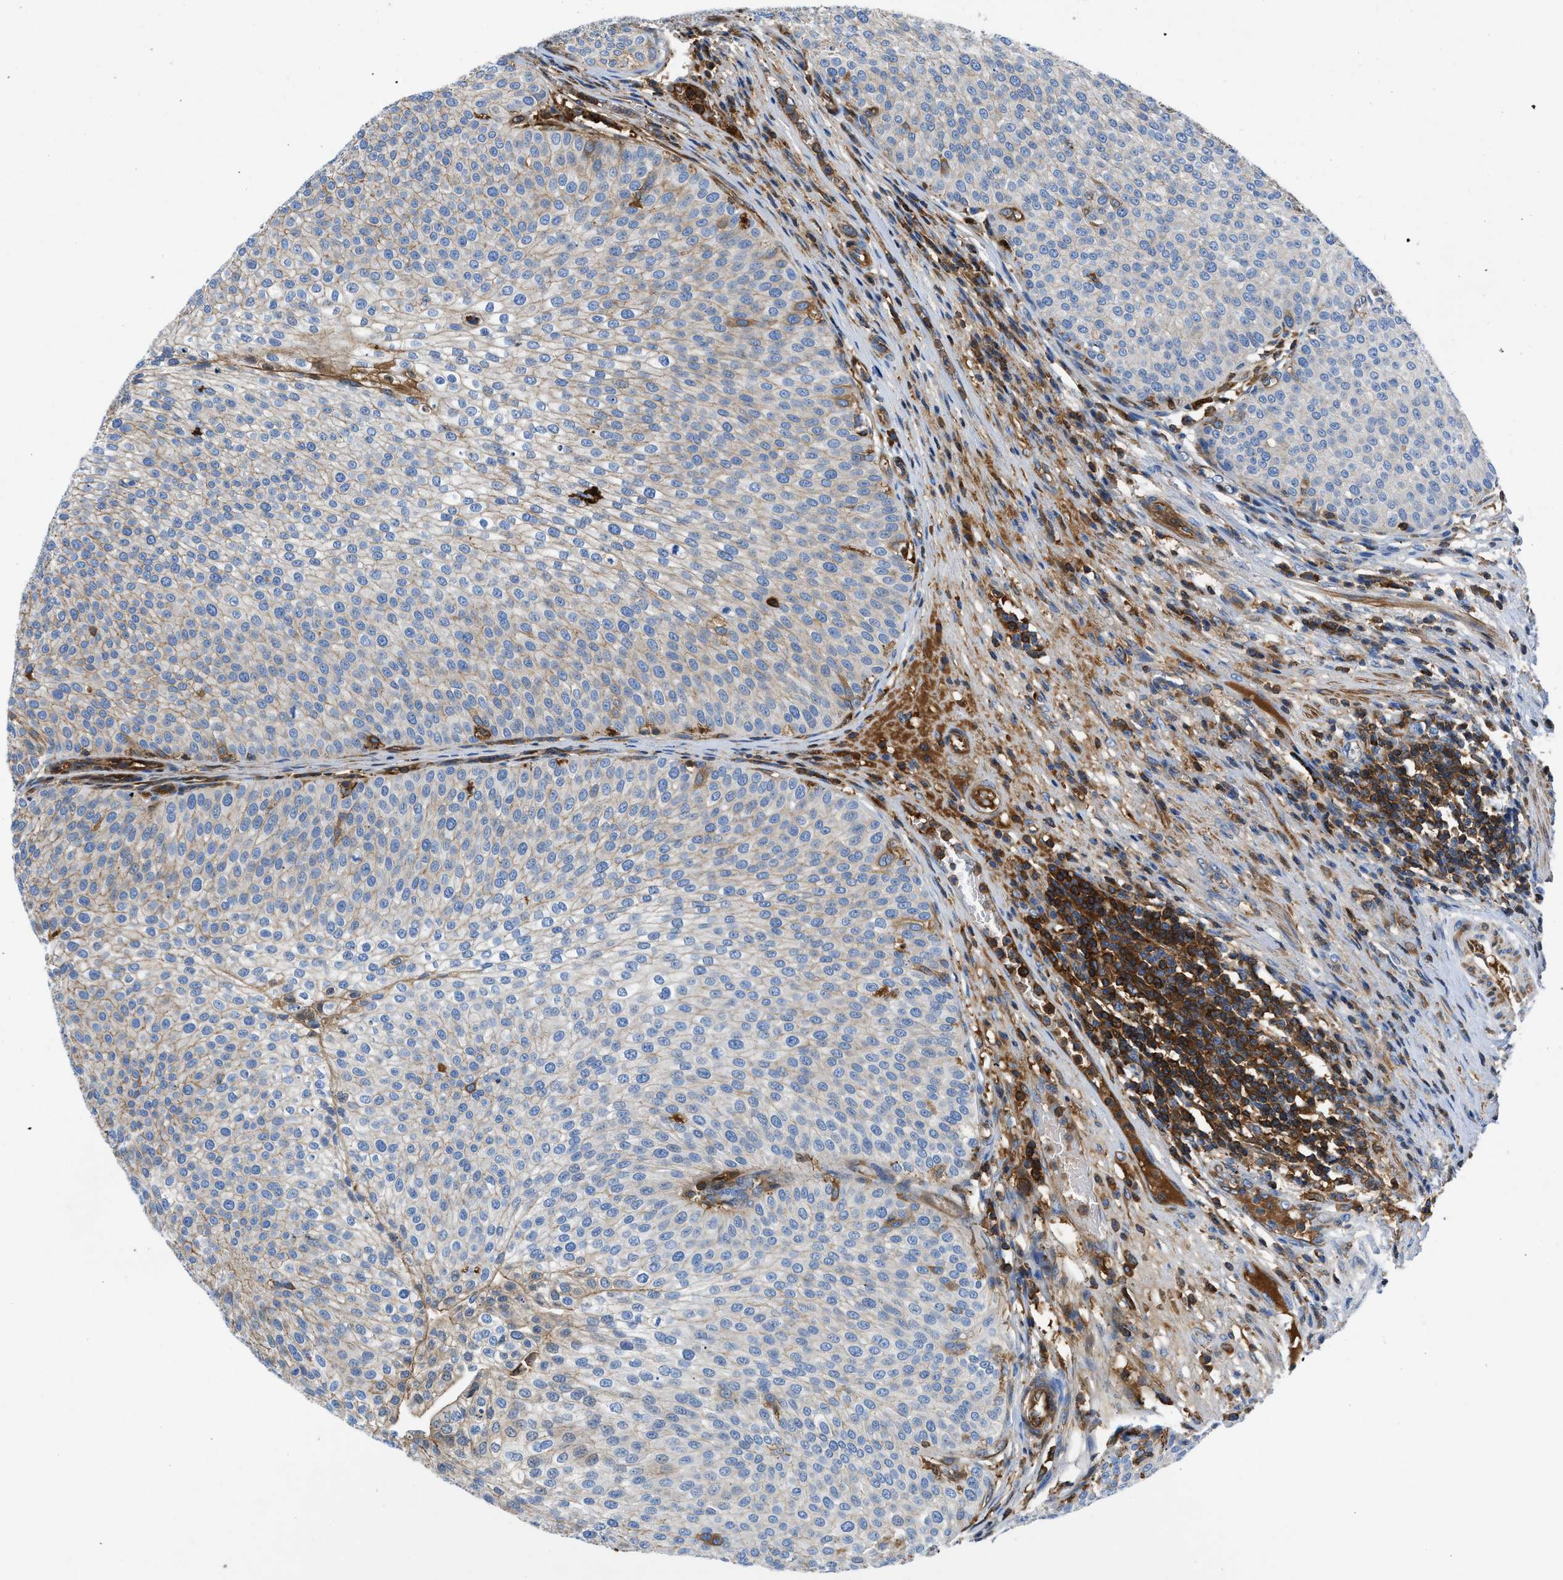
{"staining": {"intensity": "weak", "quantity": "<25%", "location": "cytoplasmic/membranous"}, "tissue": "urothelial cancer", "cell_type": "Tumor cells", "image_type": "cancer", "snomed": [{"axis": "morphology", "description": "Urothelial carcinoma, Low grade"}, {"axis": "topography", "description": "Smooth muscle"}, {"axis": "topography", "description": "Urinary bladder"}], "caption": "This is an IHC image of low-grade urothelial carcinoma. There is no expression in tumor cells.", "gene": "ATP6V0D1", "patient": {"sex": "male", "age": 60}}